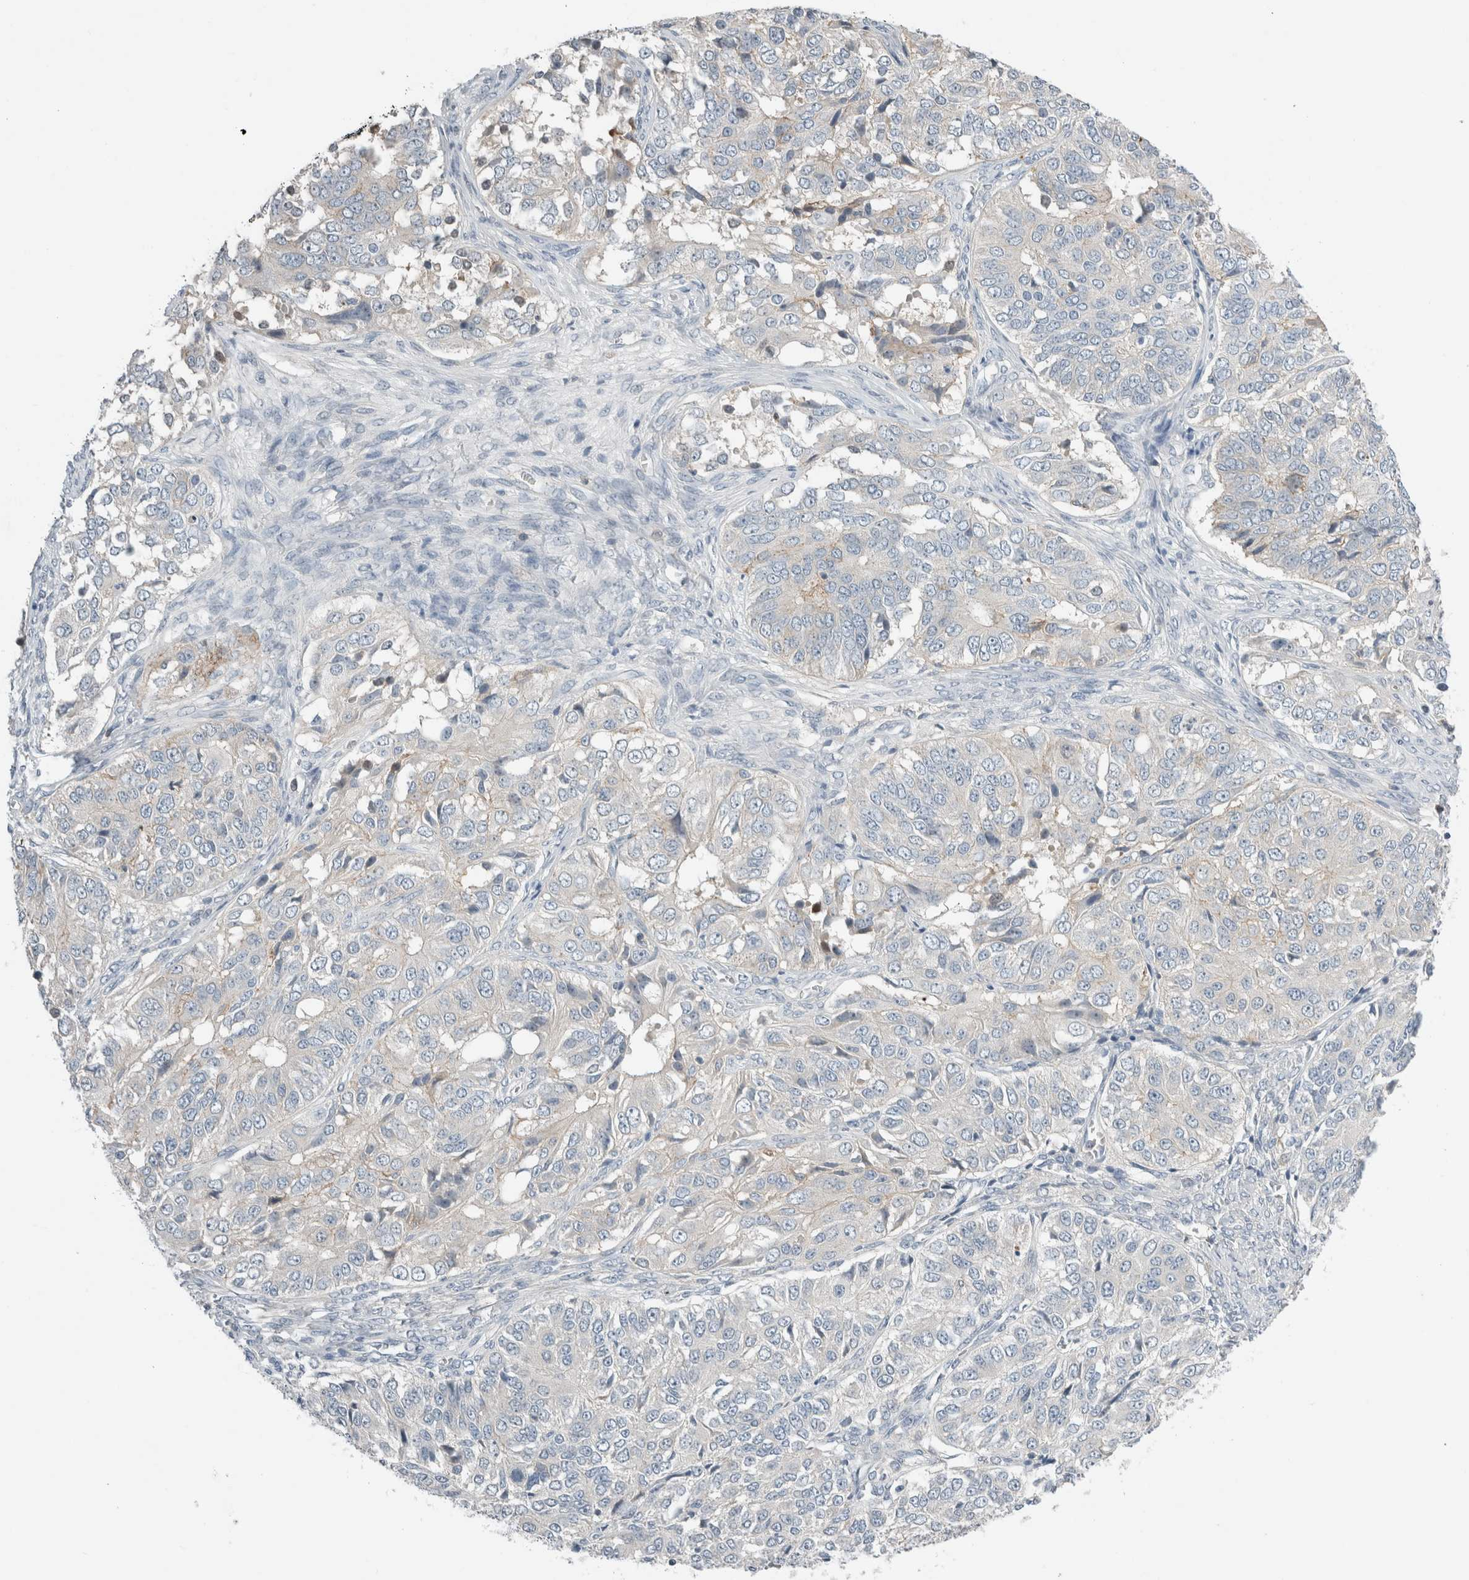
{"staining": {"intensity": "negative", "quantity": "none", "location": "none"}, "tissue": "ovarian cancer", "cell_type": "Tumor cells", "image_type": "cancer", "snomed": [{"axis": "morphology", "description": "Carcinoma, endometroid"}, {"axis": "topography", "description": "Ovary"}], "caption": "Micrograph shows no protein staining in tumor cells of ovarian endometroid carcinoma tissue.", "gene": "ERCC6L2", "patient": {"sex": "female", "age": 51}}